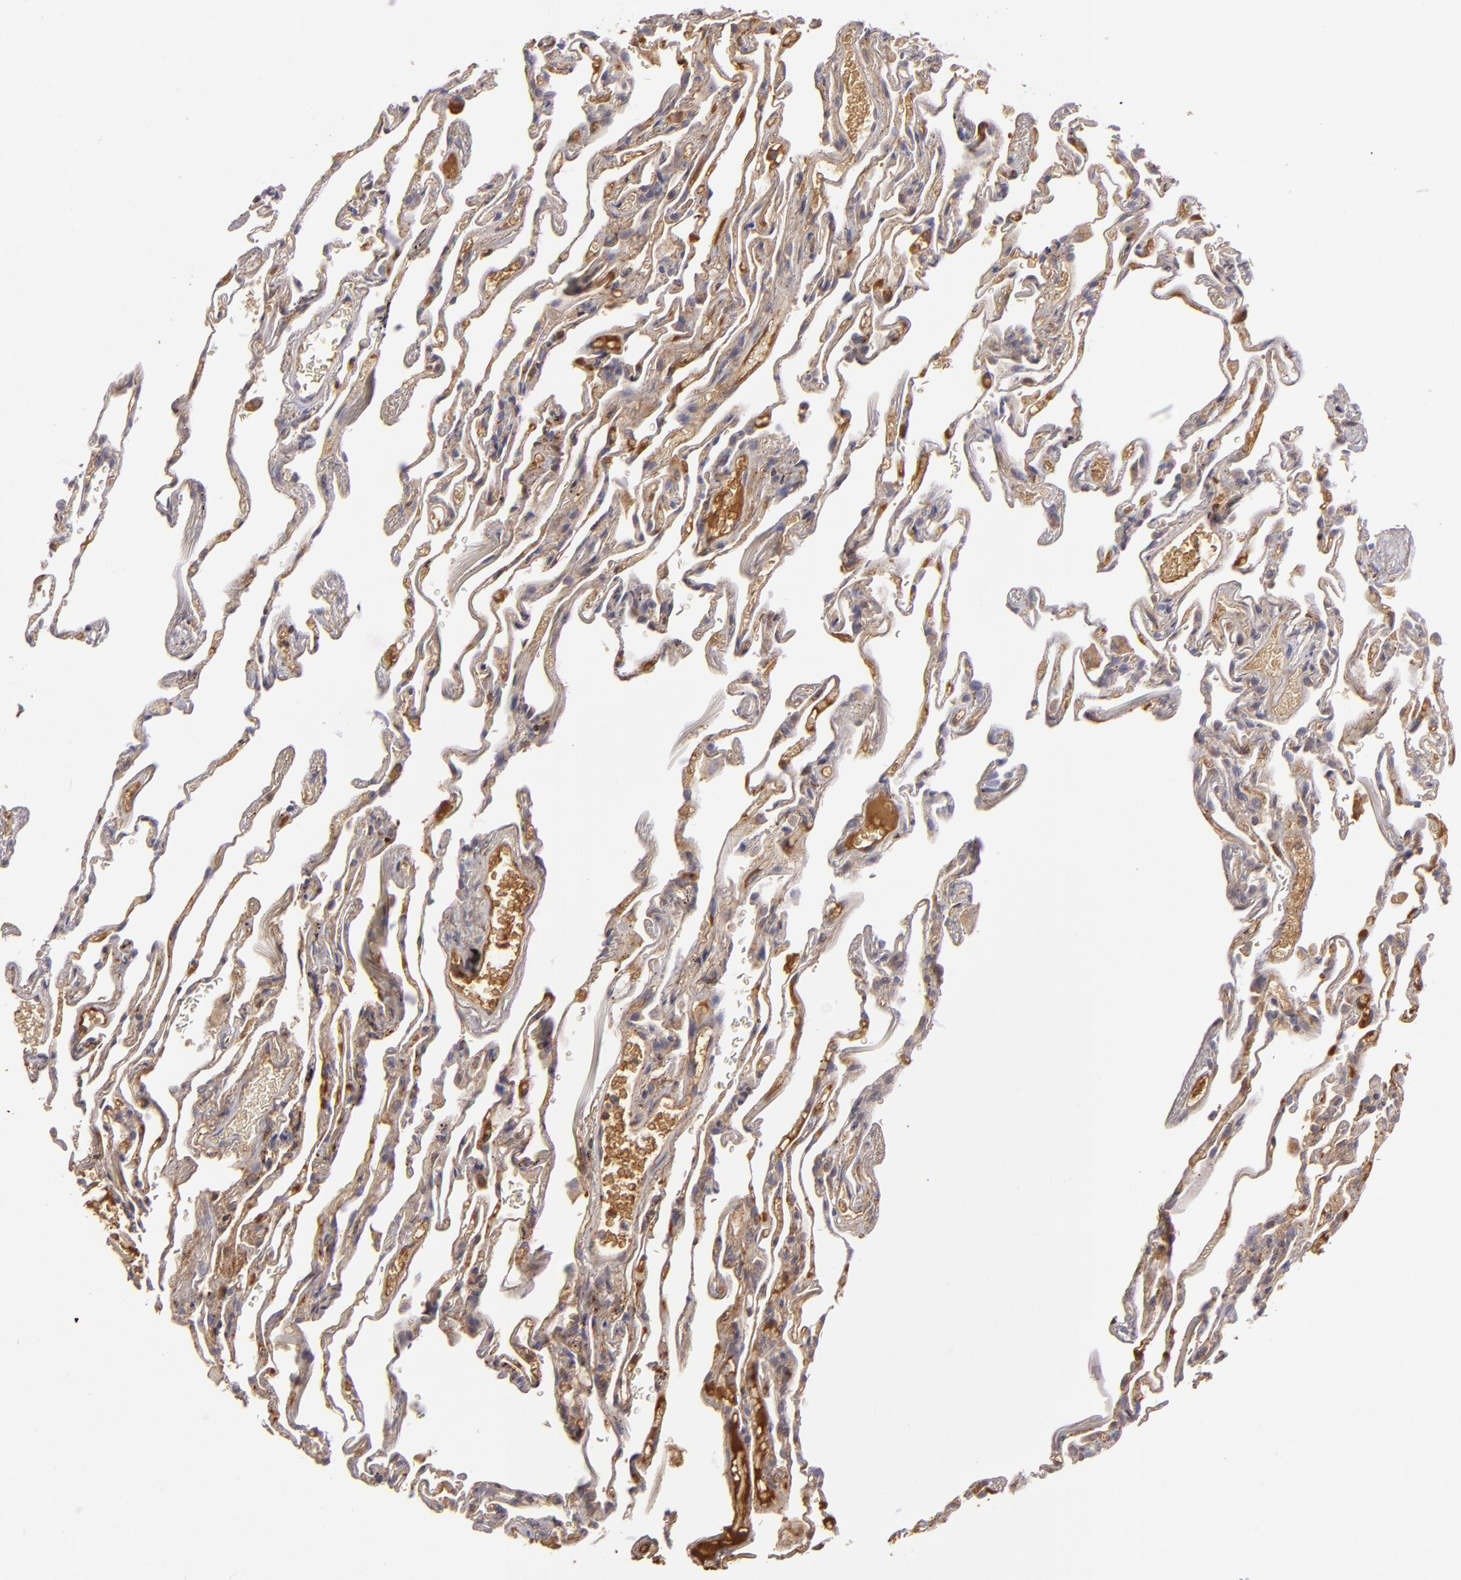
{"staining": {"intensity": "weak", "quantity": "25%-75%", "location": "cytoplasmic/membranous"}, "tissue": "lung", "cell_type": "Alveolar cells", "image_type": "normal", "snomed": [{"axis": "morphology", "description": "Normal tissue, NOS"}, {"axis": "morphology", "description": "Inflammation, NOS"}, {"axis": "topography", "description": "Lung"}], "caption": "An immunohistochemistry micrograph of benign tissue is shown. Protein staining in brown shows weak cytoplasmic/membranous positivity in lung within alveolar cells.", "gene": "CFB", "patient": {"sex": "male", "age": 69}}